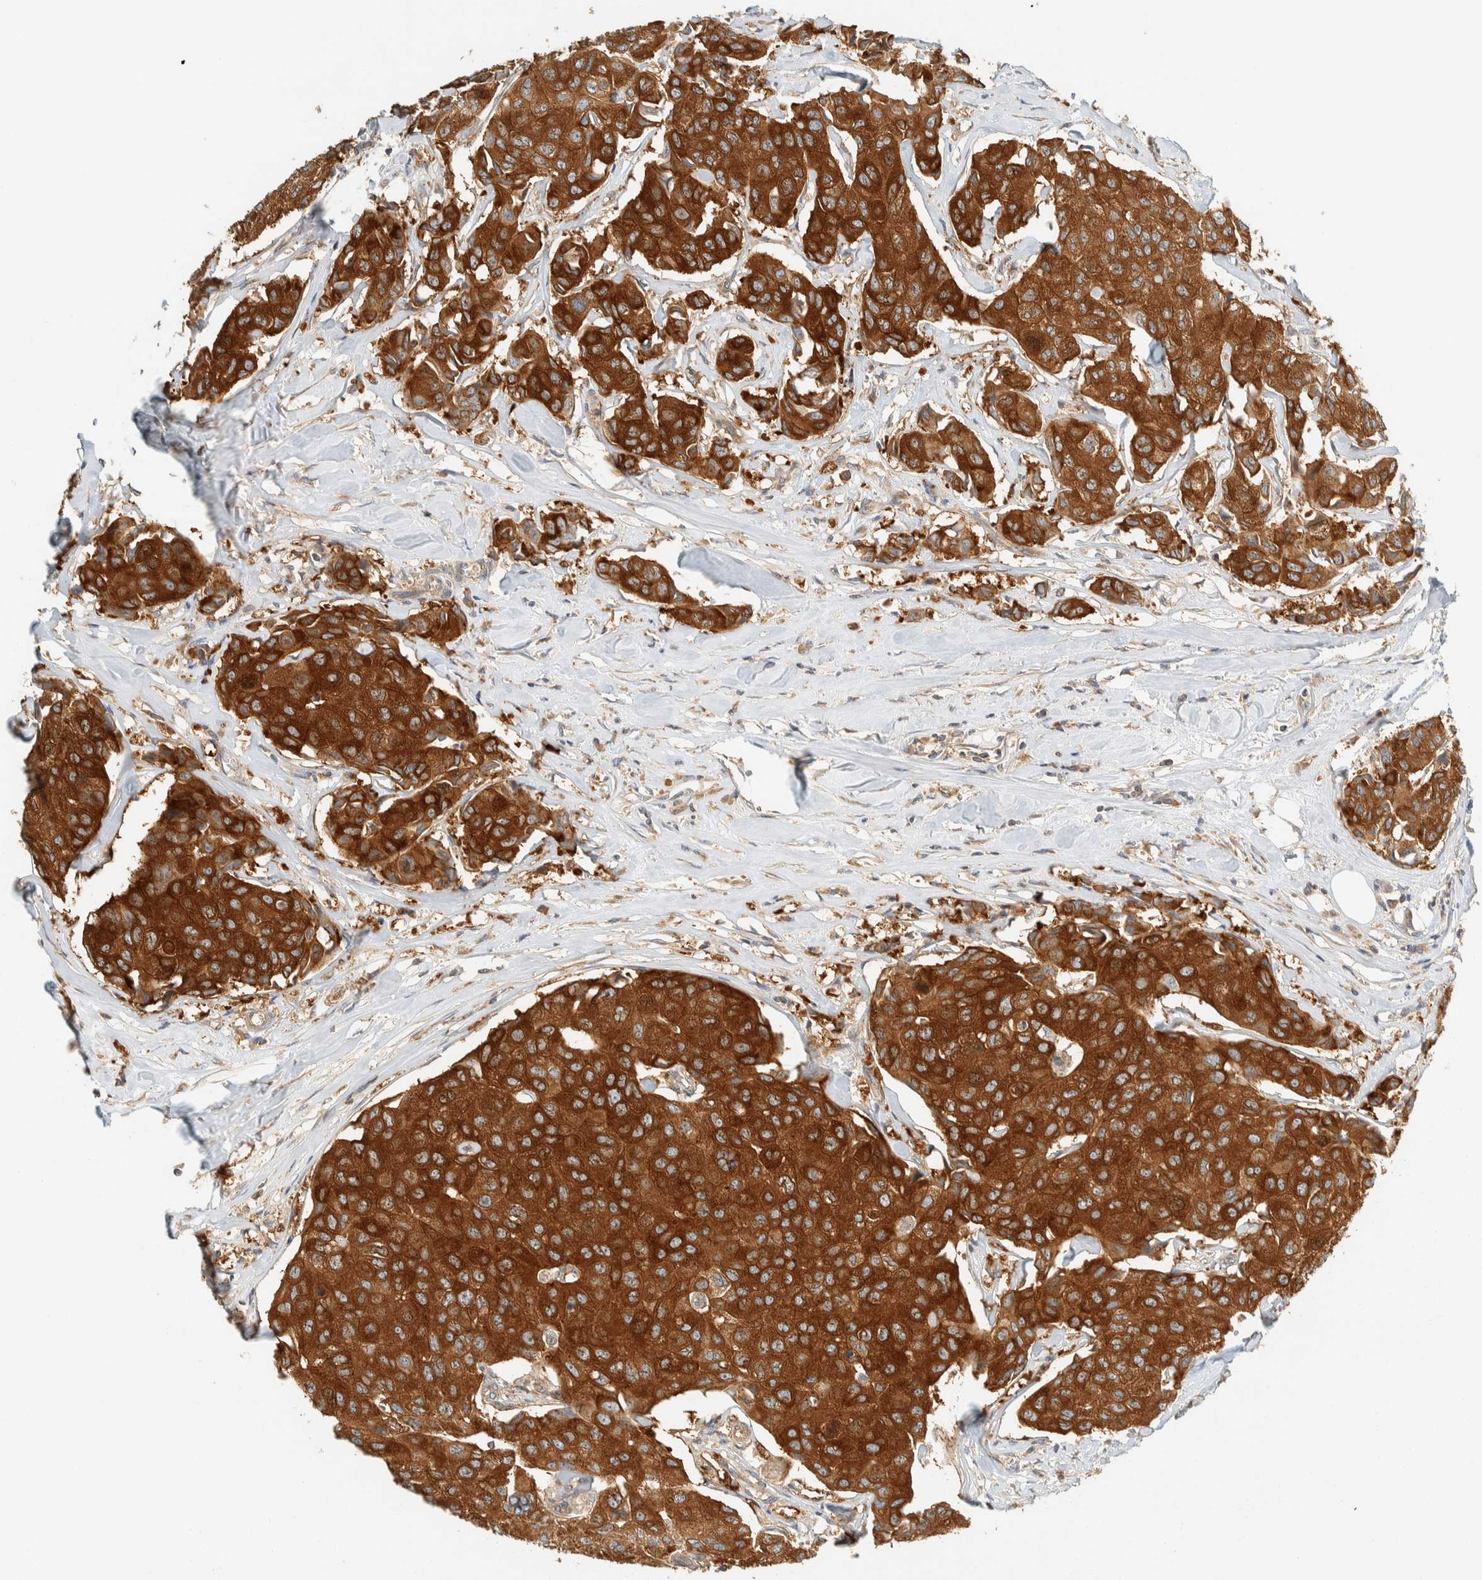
{"staining": {"intensity": "strong", "quantity": ">75%", "location": "cytoplasmic/membranous"}, "tissue": "breast cancer", "cell_type": "Tumor cells", "image_type": "cancer", "snomed": [{"axis": "morphology", "description": "Duct carcinoma"}, {"axis": "topography", "description": "Breast"}], "caption": "Protein expression analysis of infiltrating ductal carcinoma (breast) demonstrates strong cytoplasmic/membranous staining in about >75% of tumor cells.", "gene": "ARFGEF1", "patient": {"sex": "female", "age": 80}}